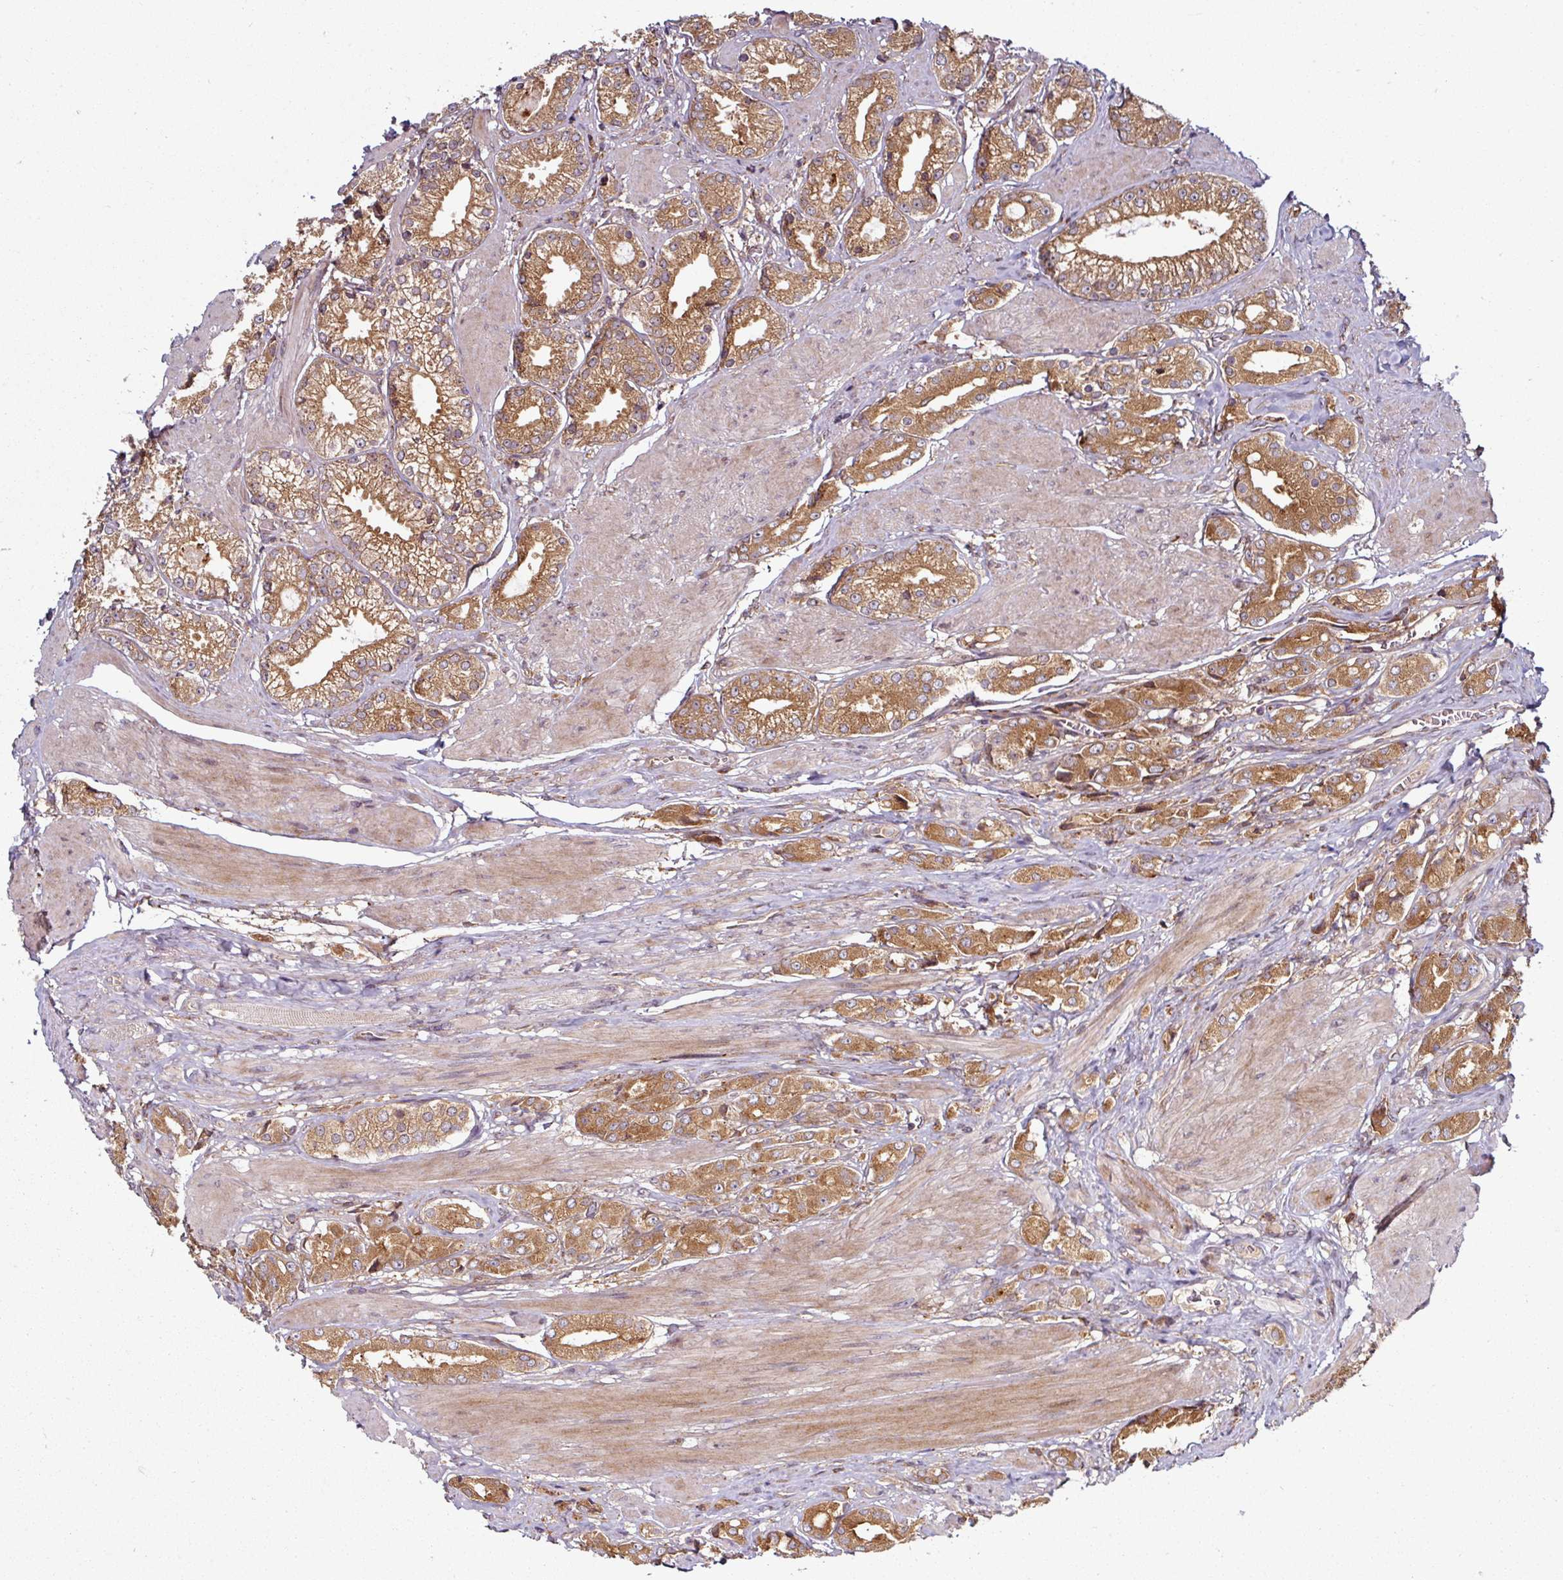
{"staining": {"intensity": "moderate", "quantity": ">75%", "location": "cytoplasmic/membranous"}, "tissue": "prostate cancer", "cell_type": "Tumor cells", "image_type": "cancer", "snomed": [{"axis": "morphology", "description": "Adenocarcinoma, High grade"}, {"axis": "topography", "description": "Prostate and seminal vesicle, NOS"}], "caption": "DAB (3,3'-diaminobenzidine) immunohistochemical staining of high-grade adenocarcinoma (prostate) reveals moderate cytoplasmic/membranous protein positivity in approximately >75% of tumor cells.", "gene": "RAB5A", "patient": {"sex": "male", "age": 64}}